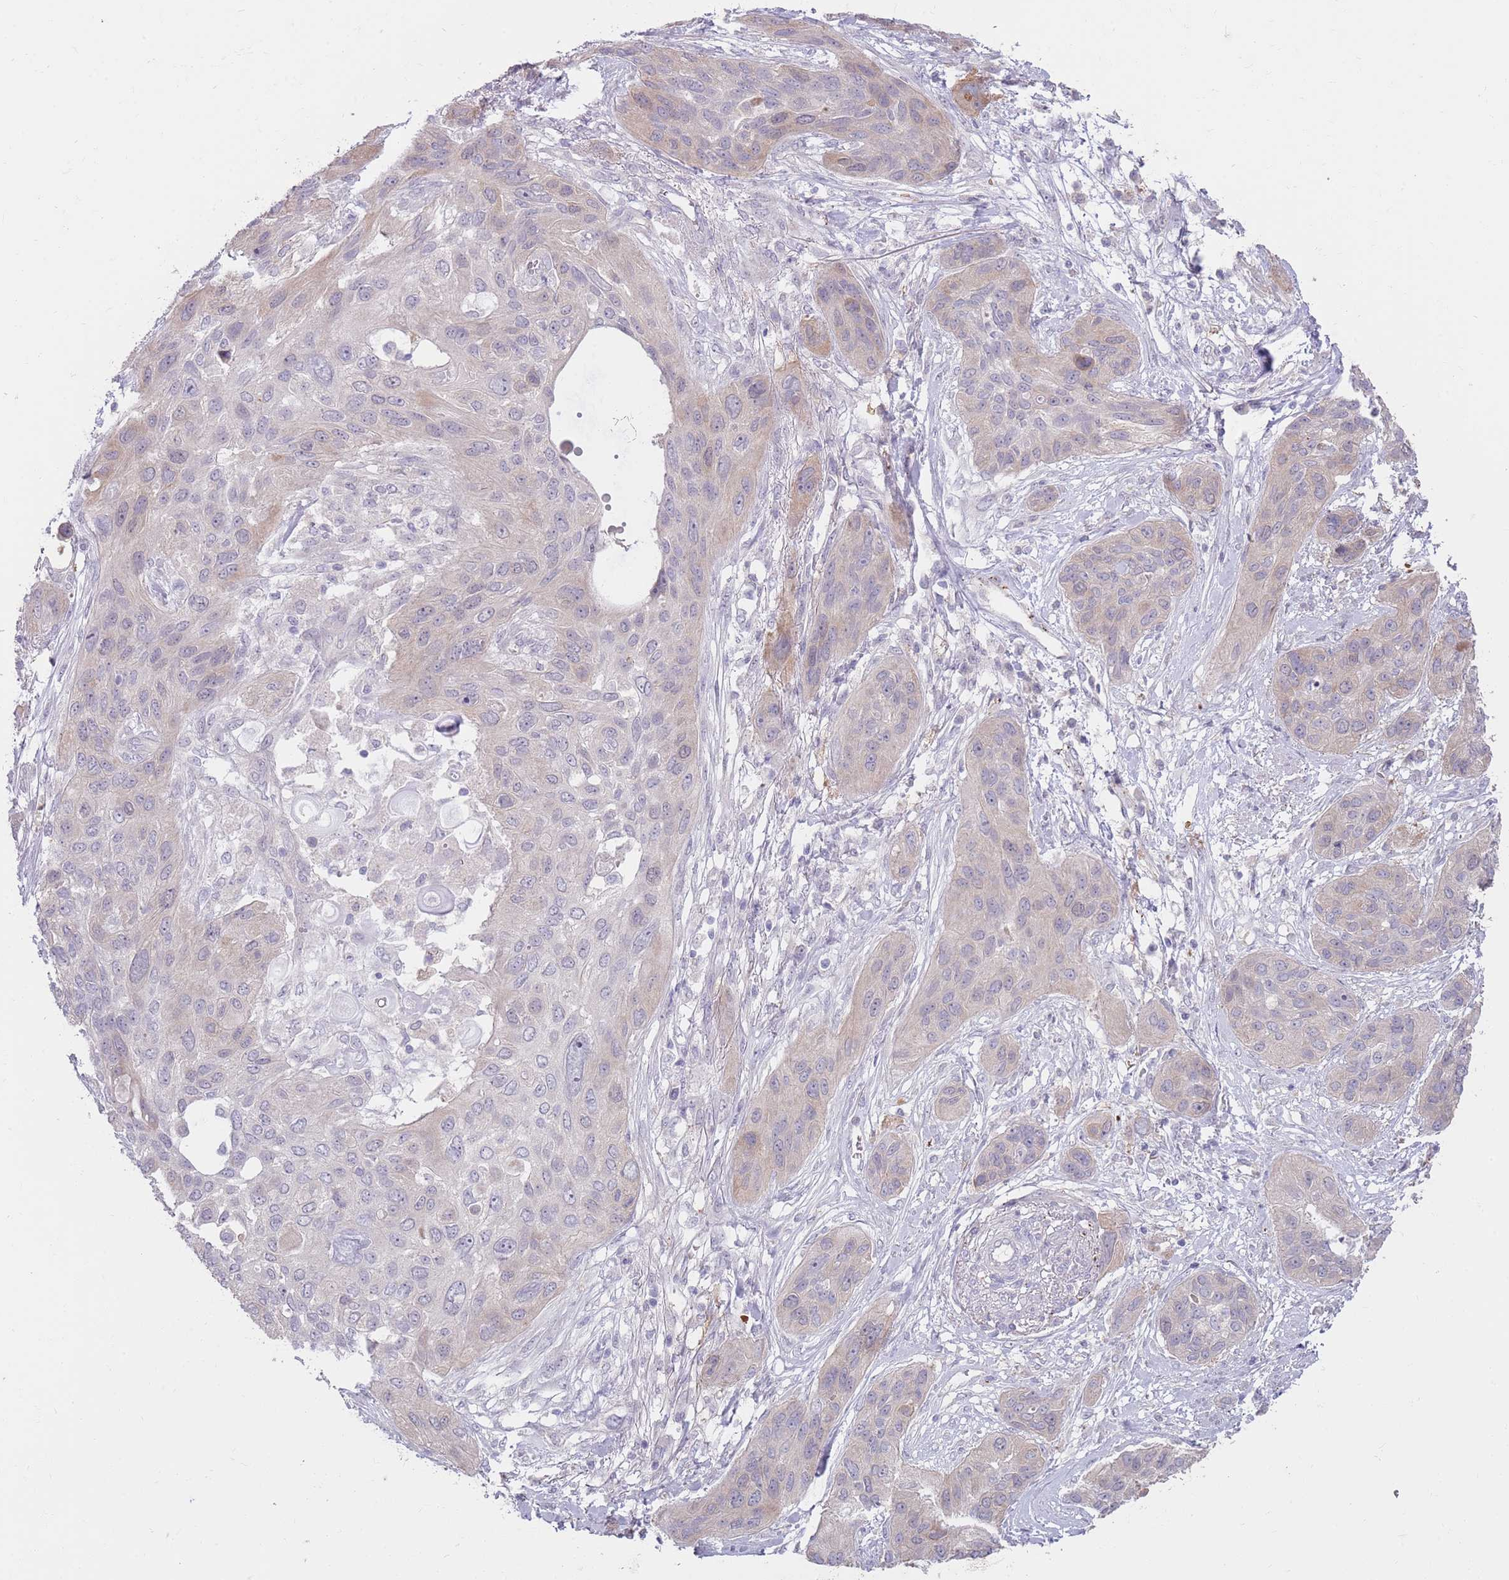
{"staining": {"intensity": "weak", "quantity": "<25%", "location": "cytoplasmic/membranous"}, "tissue": "lung cancer", "cell_type": "Tumor cells", "image_type": "cancer", "snomed": [{"axis": "morphology", "description": "Squamous cell carcinoma, NOS"}, {"axis": "topography", "description": "Lung"}], "caption": "Immunohistochemistry histopathology image of neoplastic tissue: human lung cancer stained with DAB (3,3'-diaminobenzidine) reveals no significant protein positivity in tumor cells. Brightfield microscopy of immunohistochemistry stained with DAB (3,3'-diaminobenzidine) (brown) and hematoxylin (blue), captured at high magnification.", "gene": "LDHD", "patient": {"sex": "female", "age": 70}}